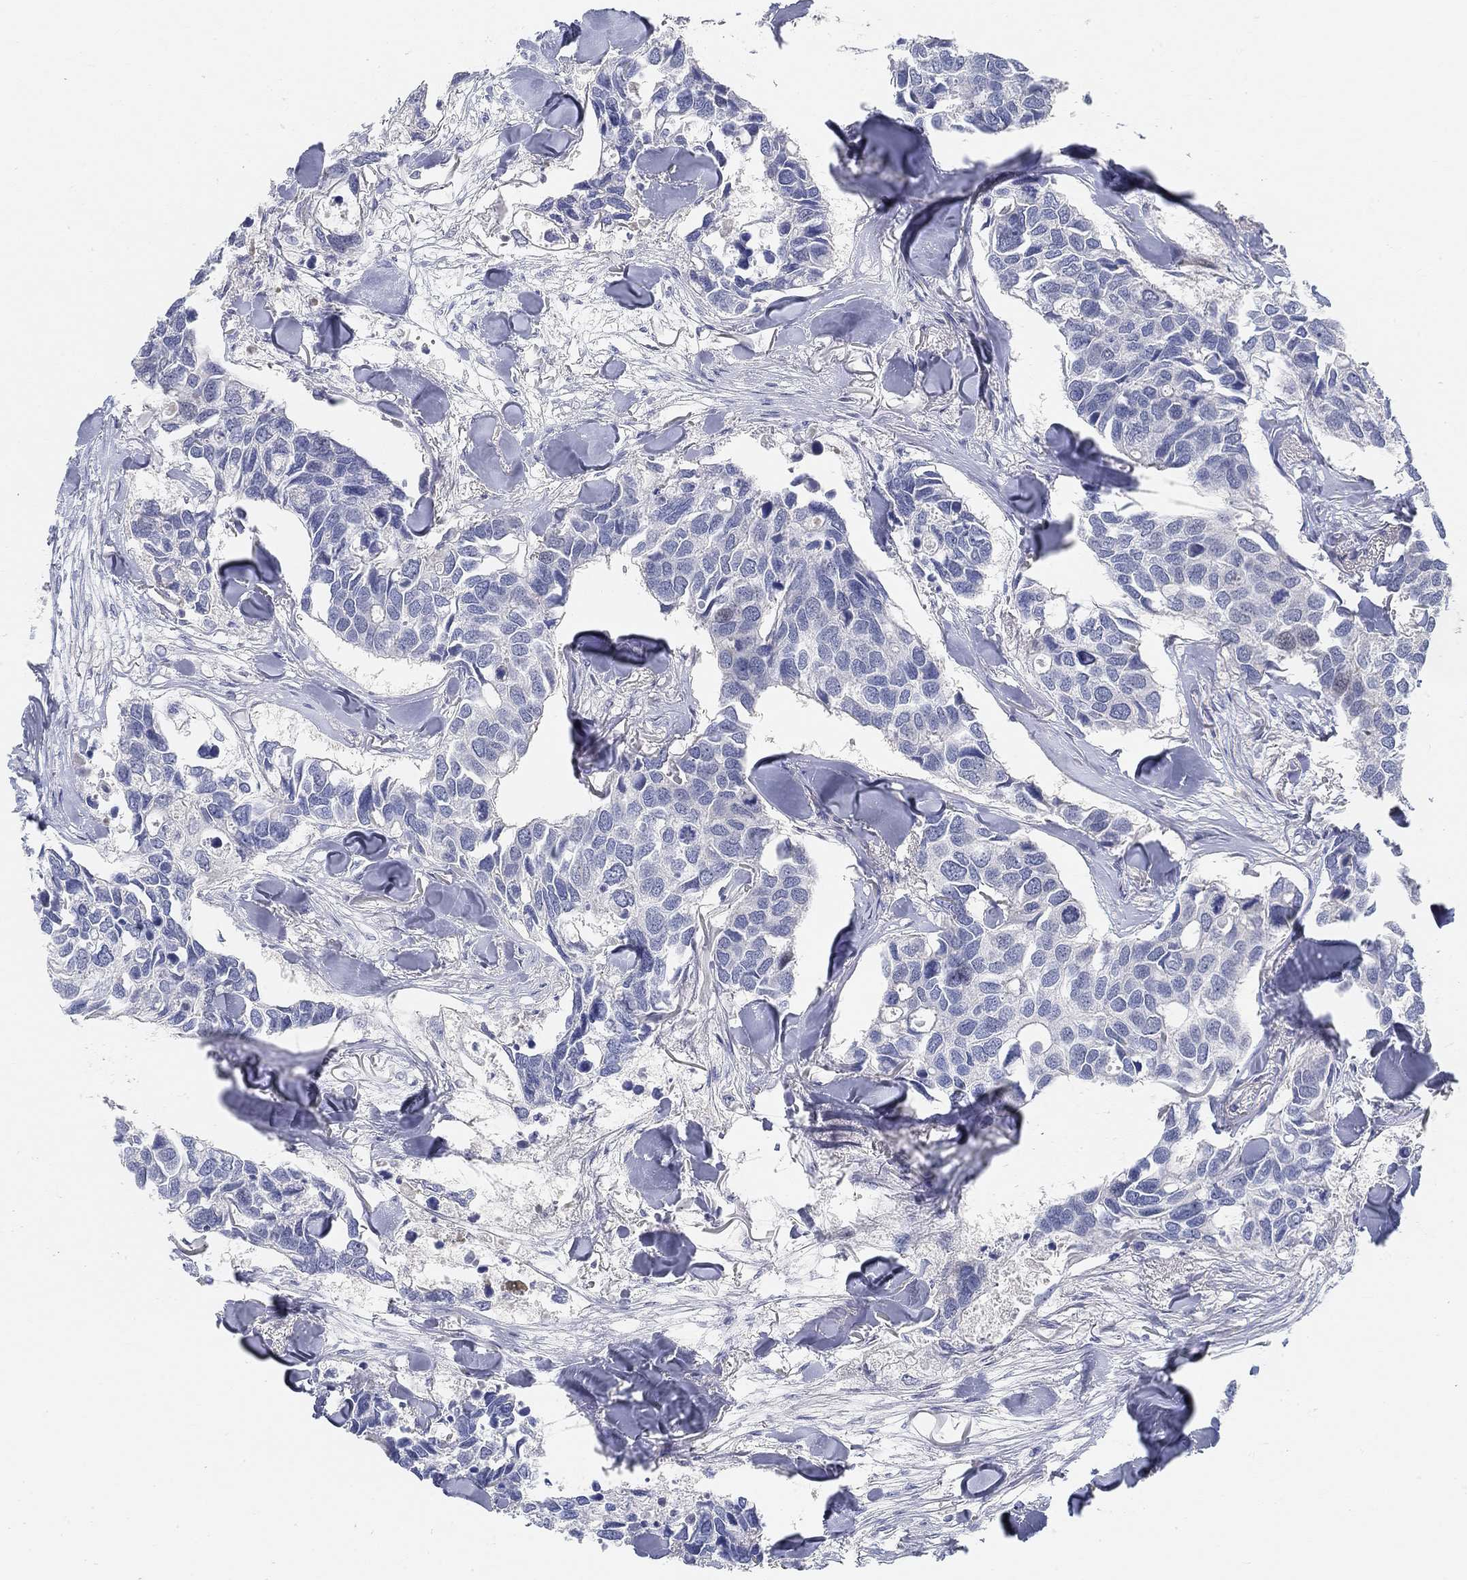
{"staining": {"intensity": "negative", "quantity": "none", "location": "none"}, "tissue": "breast cancer", "cell_type": "Tumor cells", "image_type": "cancer", "snomed": [{"axis": "morphology", "description": "Duct carcinoma"}, {"axis": "topography", "description": "Breast"}], "caption": "There is no significant expression in tumor cells of breast cancer (infiltrating ductal carcinoma). Nuclei are stained in blue.", "gene": "SNTG2", "patient": {"sex": "female", "age": 83}}